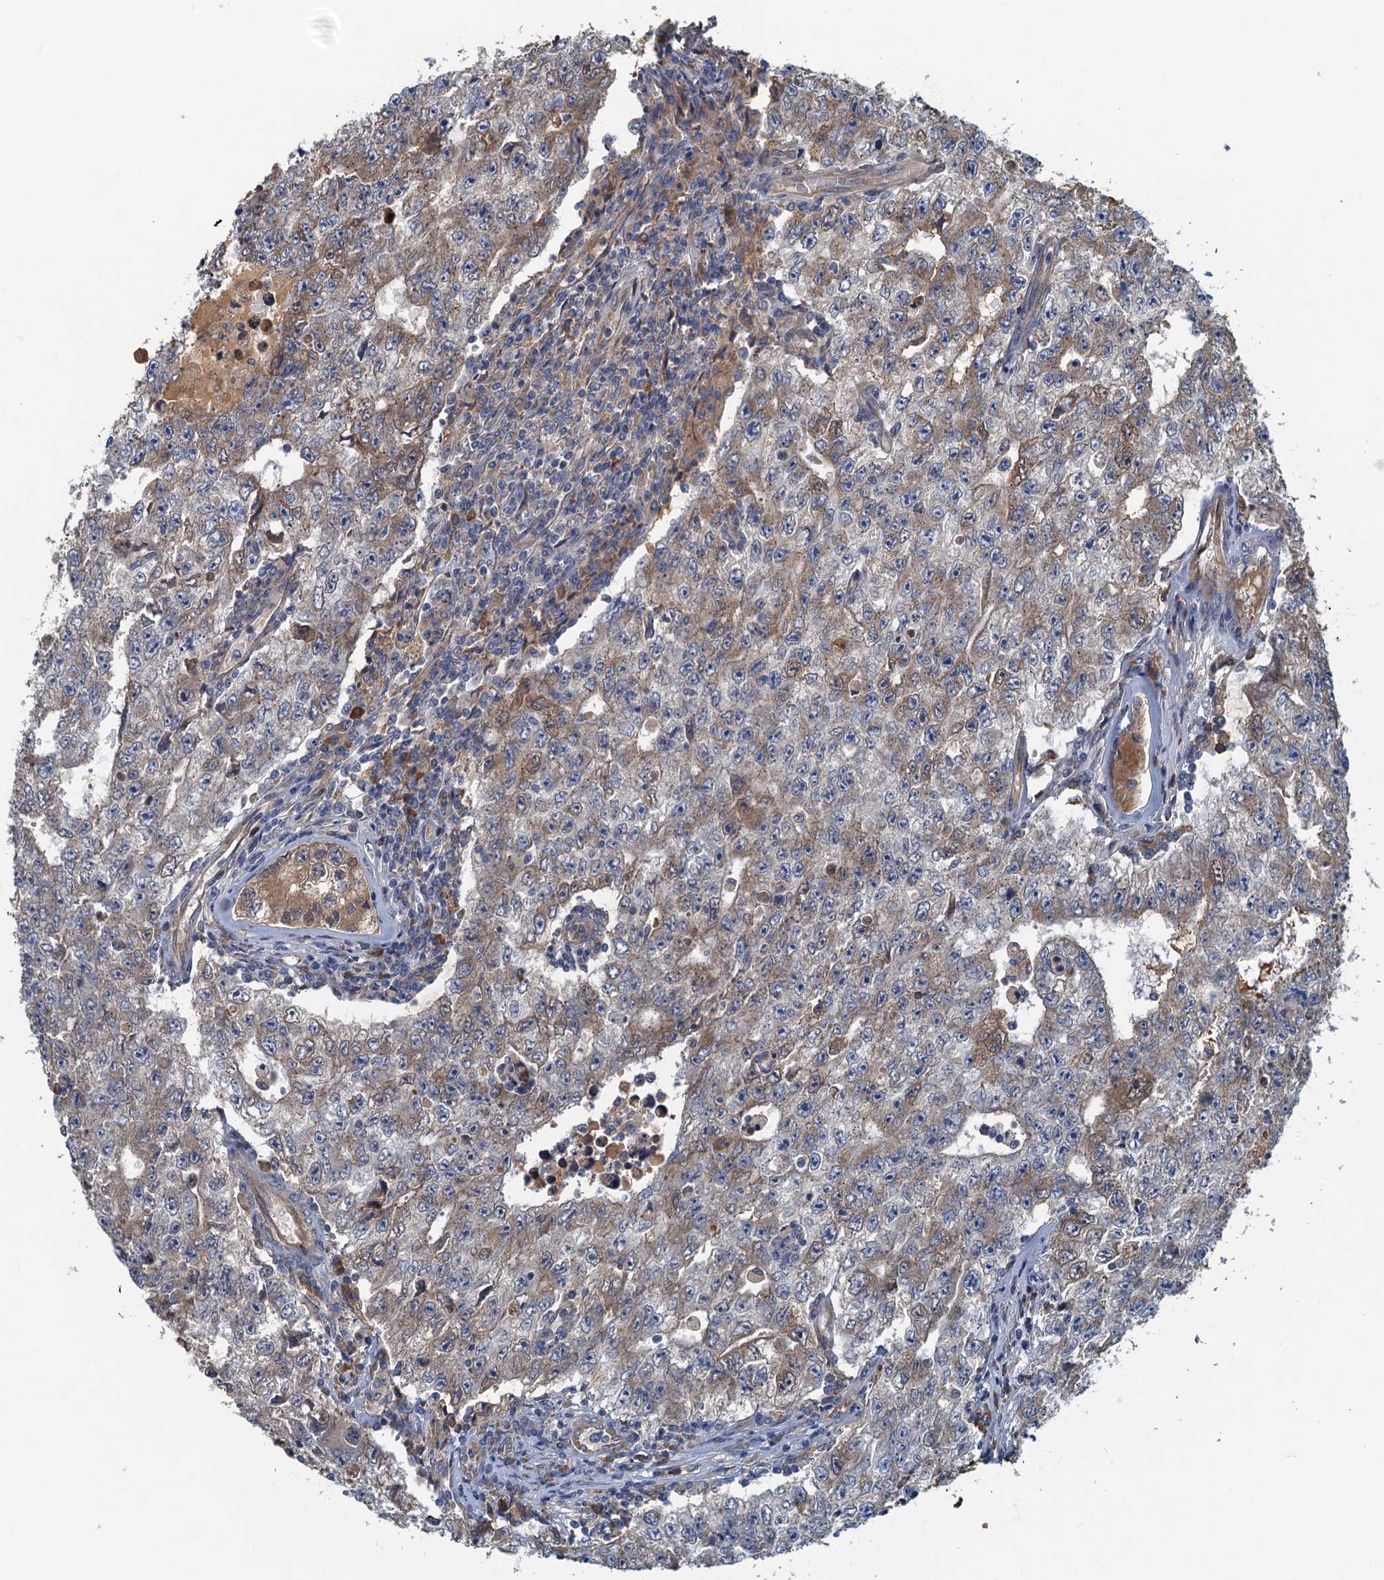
{"staining": {"intensity": "moderate", "quantity": ">75%", "location": "cytoplasmic/membranous"}, "tissue": "testis cancer", "cell_type": "Tumor cells", "image_type": "cancer", "snomed": [{"axis": "morphology", "description": "Carcinoma, Embryonal, NOS"}, {"axis": "topography", "description": "Testis"}], "caption": "Tumor cells demonstrate medium levels of moderate cytoplasmic/membranous expression in about >75% of cells in human testis cancer (embryonal carcinoma). (IHC, brightfield microscopy, high magnification).", "gene": "SPDYC", "patient": {"sex": "male", "age": 17}}